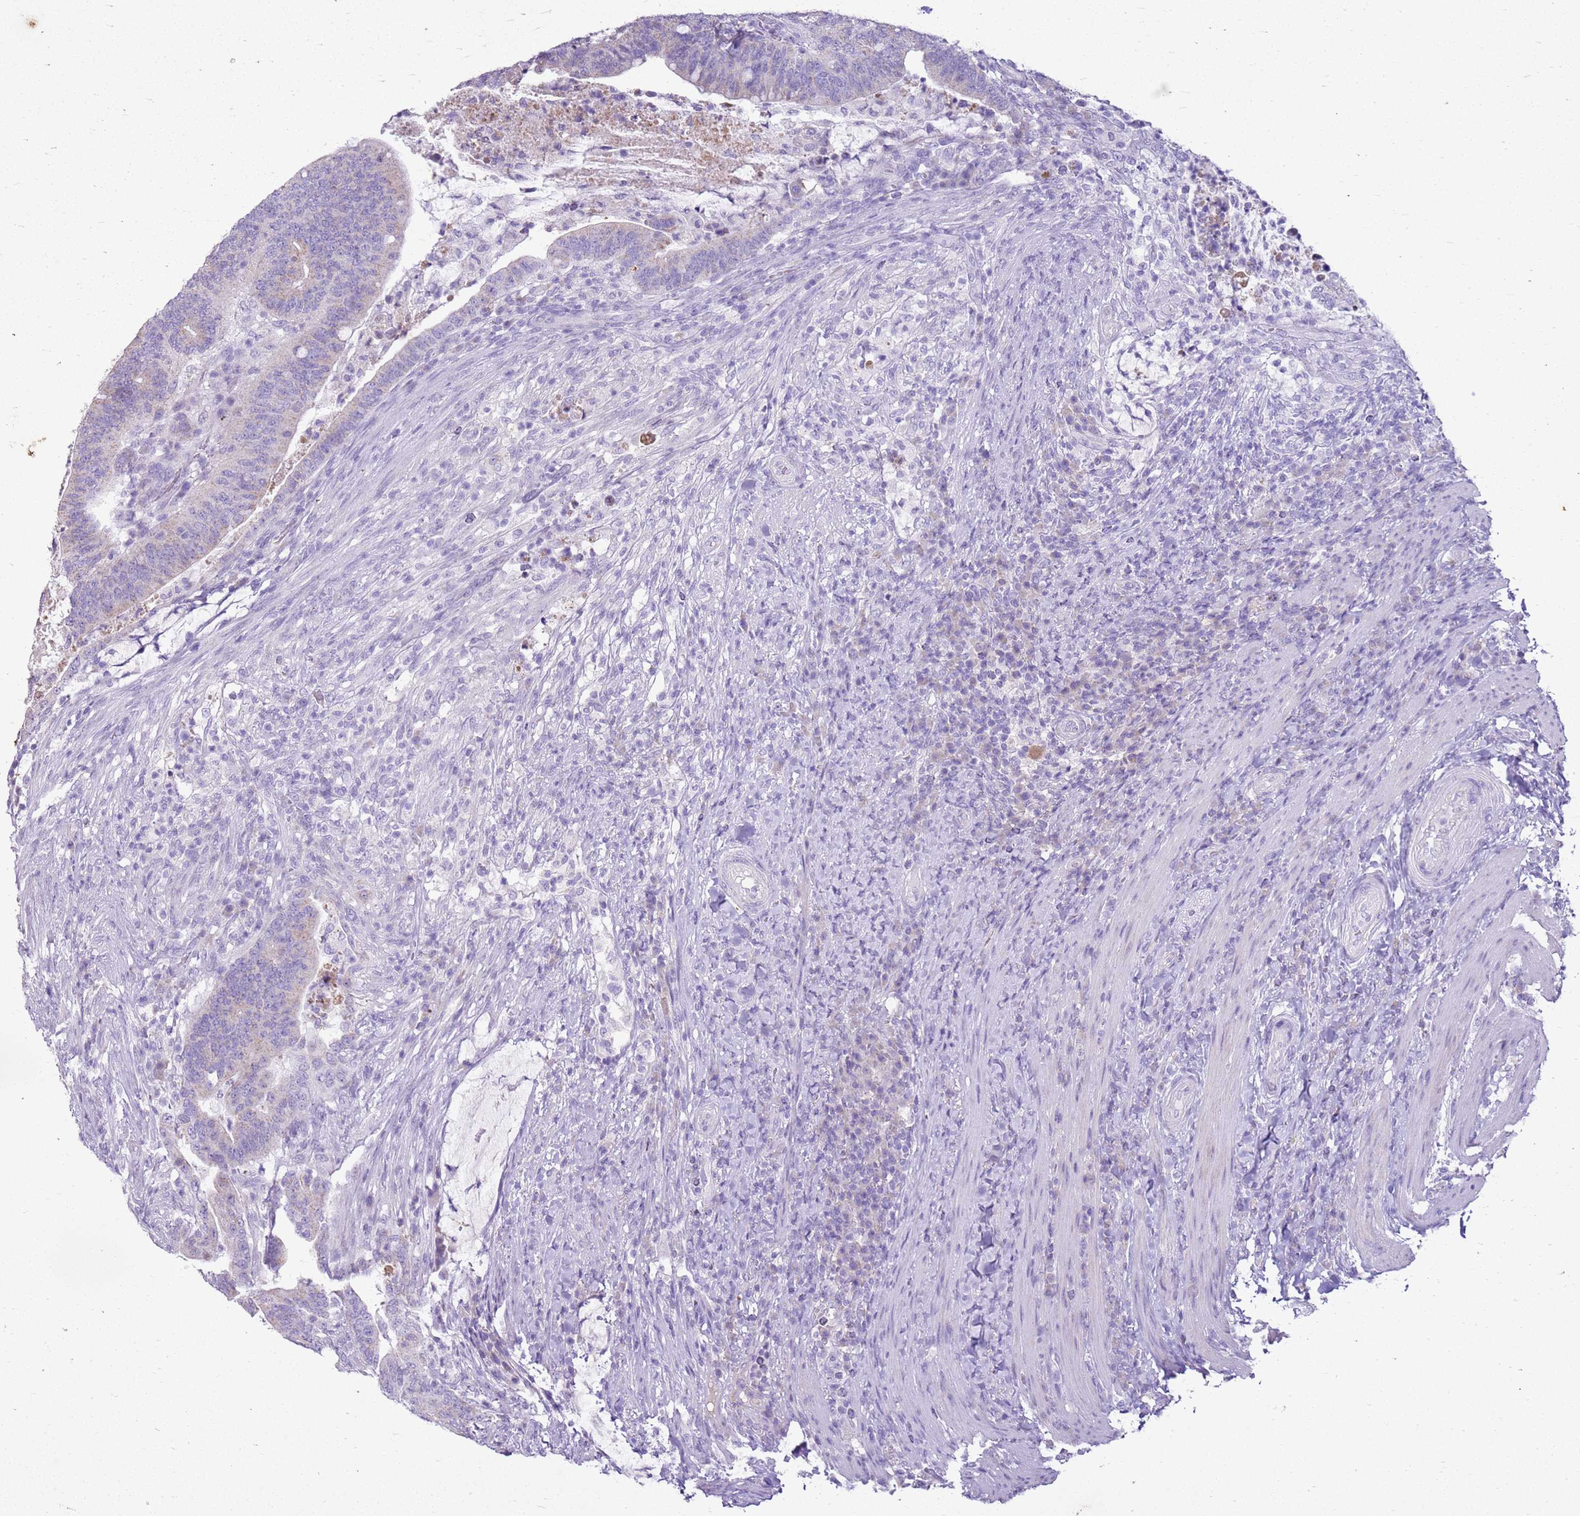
{"staining": {"intensity": "negative", "quantity": "none", "location": "none"}, "tissue": "colorectal cancer", "cell_type": "Tumor cells", "image_type": "cancer", "snomed": [{"axis": "morphology", "description": "Adenocarcinoma, NOS"}, {"axis": "topography", "description": "Colon"}], "caption": "Tumor cells show no significant protein staining in colorectal cancer.", "gene": "FABP2", "patient": {"sex": "female", "age": 66}}